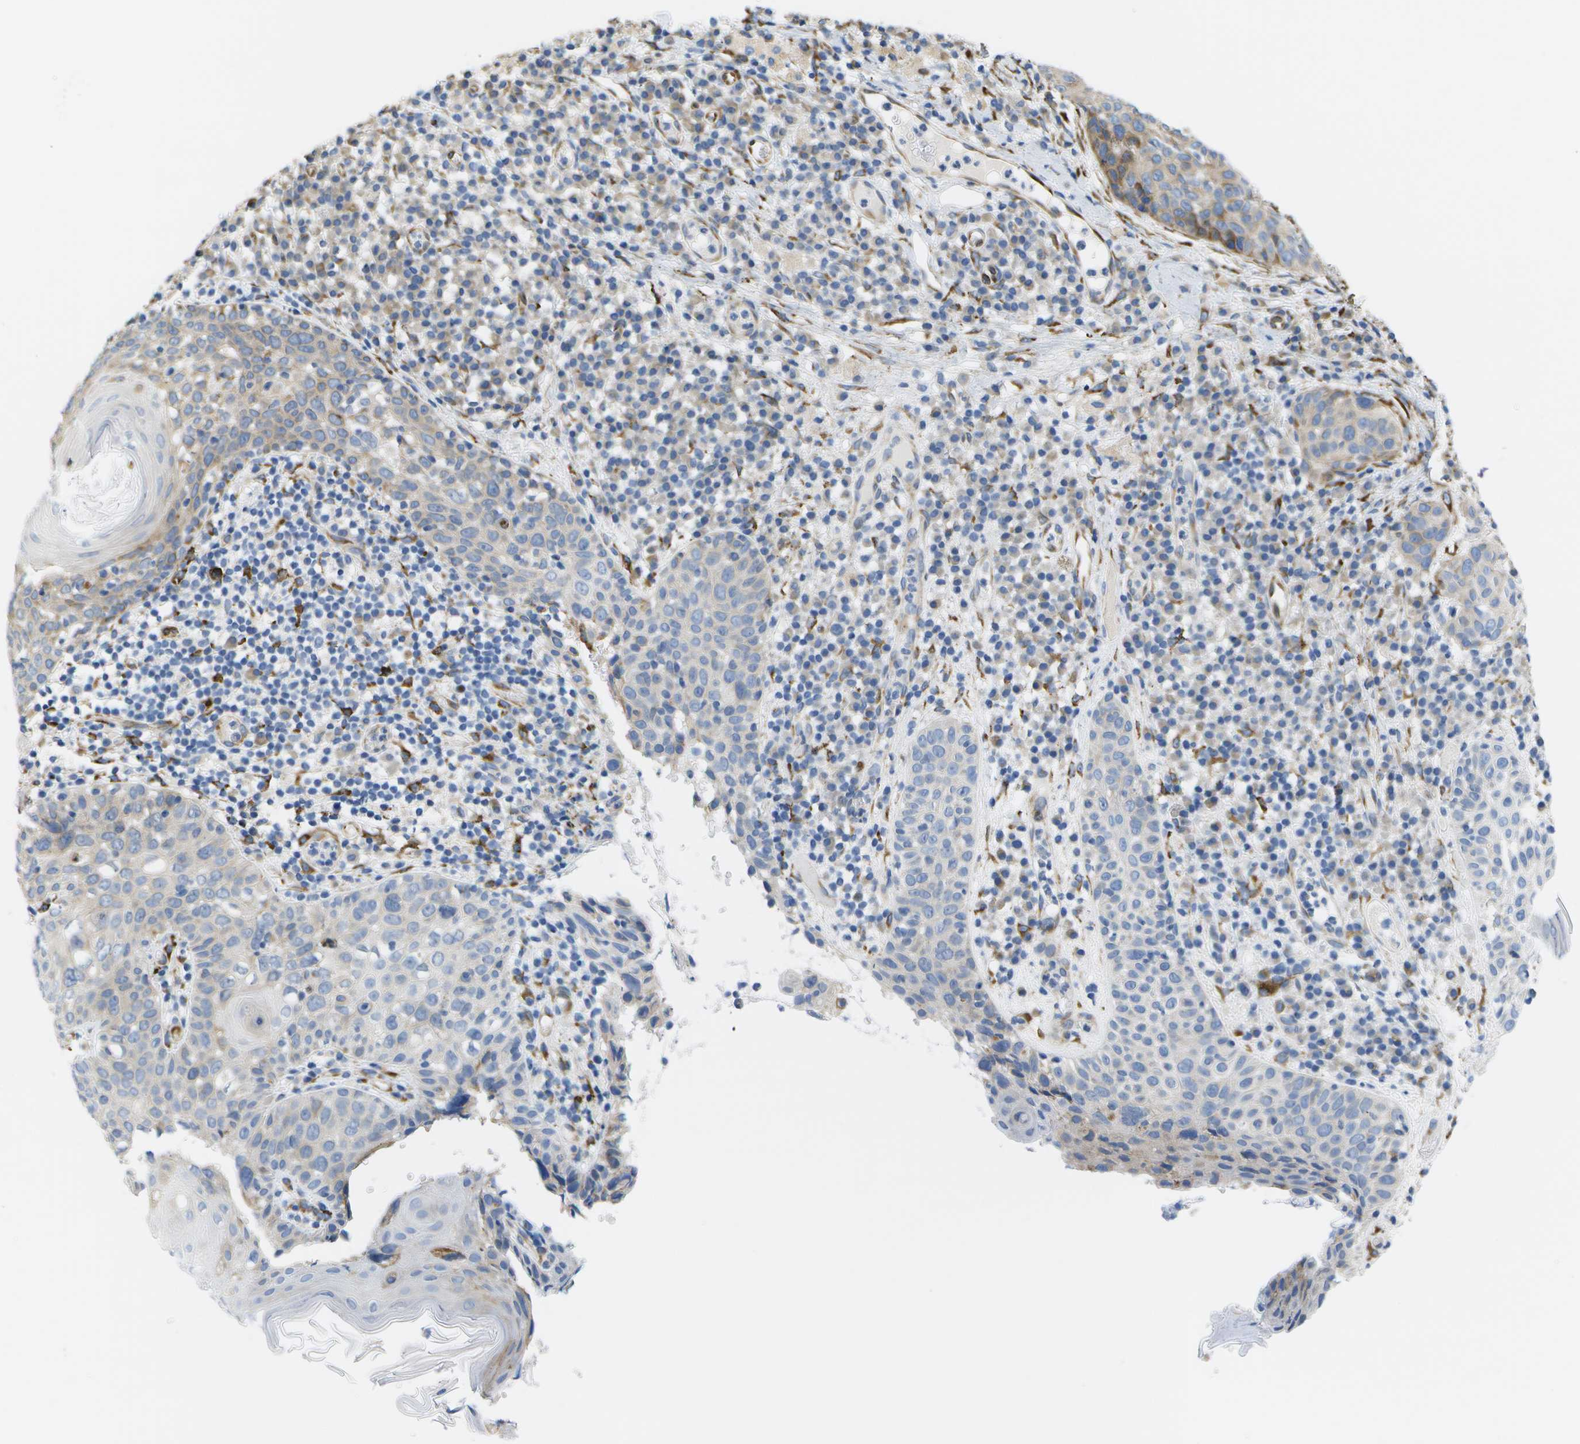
{"staining": {"intensity": "moderate", "quantity": "<25%", "location": "cytoplasmic/membranous"}, "tissue": "skin cancer", "cell_type": "Tumor cells", "image_type": "cancer", "snomed": [{"axis": "morphology", "description": "Squamous cell carcinoma in situ, NOS"}, {"axis": "morphology", "description": "Squamous cell carcinoma, NOS"}, {"axis": "topography", "description": "Skin"}], "caption": "About <25% of tumor cells in skin squamous cell carcinoma in situ reveal moderate cytoplasmic/membranous protein positivity as visualized by brown immunohistochemical staining.", "gene": "ZDHHC17", "patient": {"sex": "male", "age": 93}}